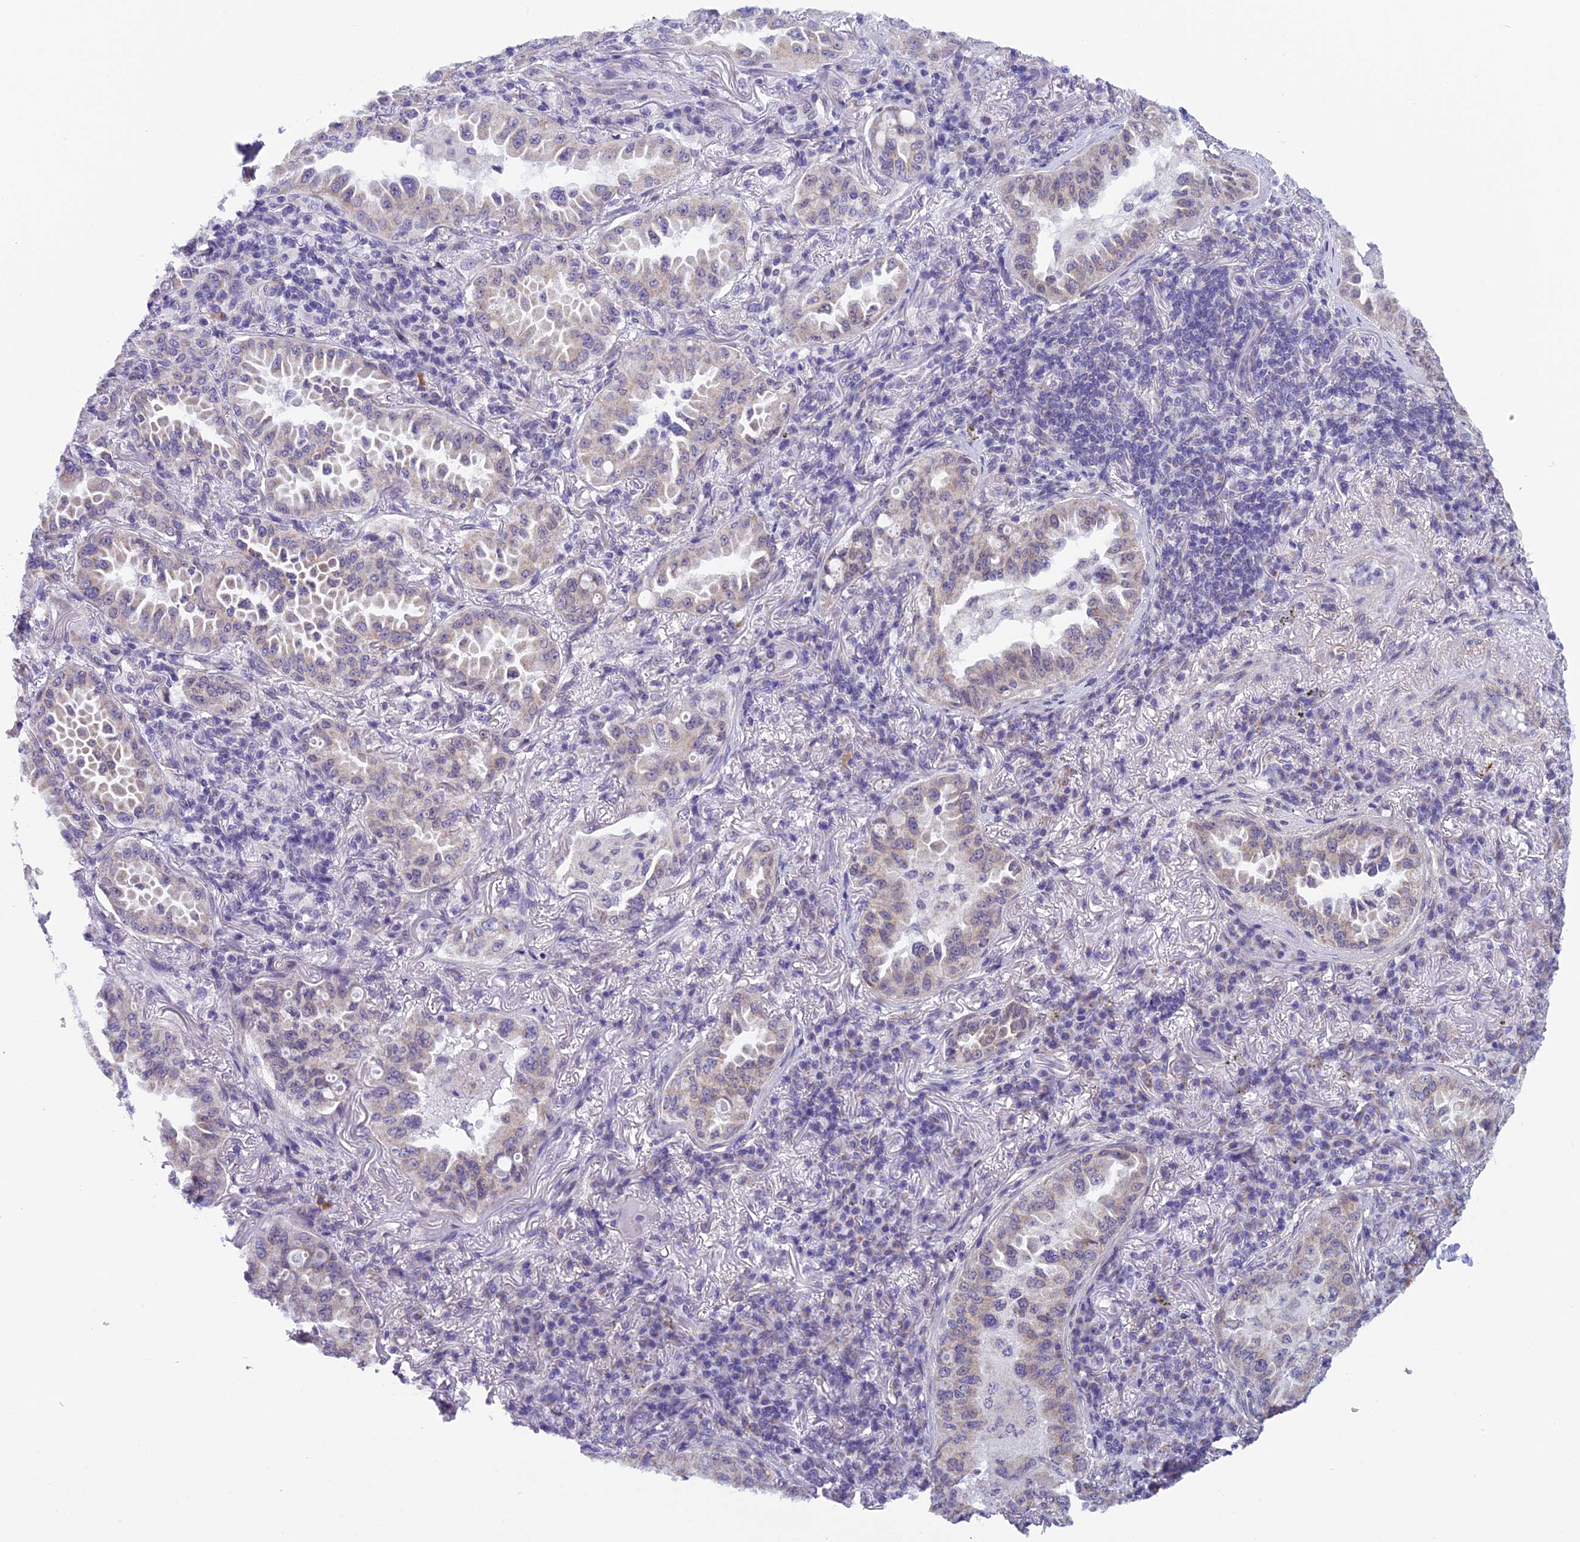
{"staining": {"intensity": "weak", "quantity": "25%-75%", "location": "cytoplasmic/membranous"}, "tissue": "lung cancer", "cell_type": "Tumor cells", "image_type": "cancer", "snomed": [{"axis": "morphology", "description": "Adenocarcinoma, NOS"}, {"axis": "topography", "description": "Lung"}], "caption": "The micrograph shows a brown stain indicating the presence of a protein in the cytoplasmic/membranous of tumor cells in lung cancer. (DAB (3,3'-diaminobenzidine) IHC, brown staining for protein, blue staining for nuclei).", "gene": "ZNF317", "patient": {"sex": "female", "age": 69}}